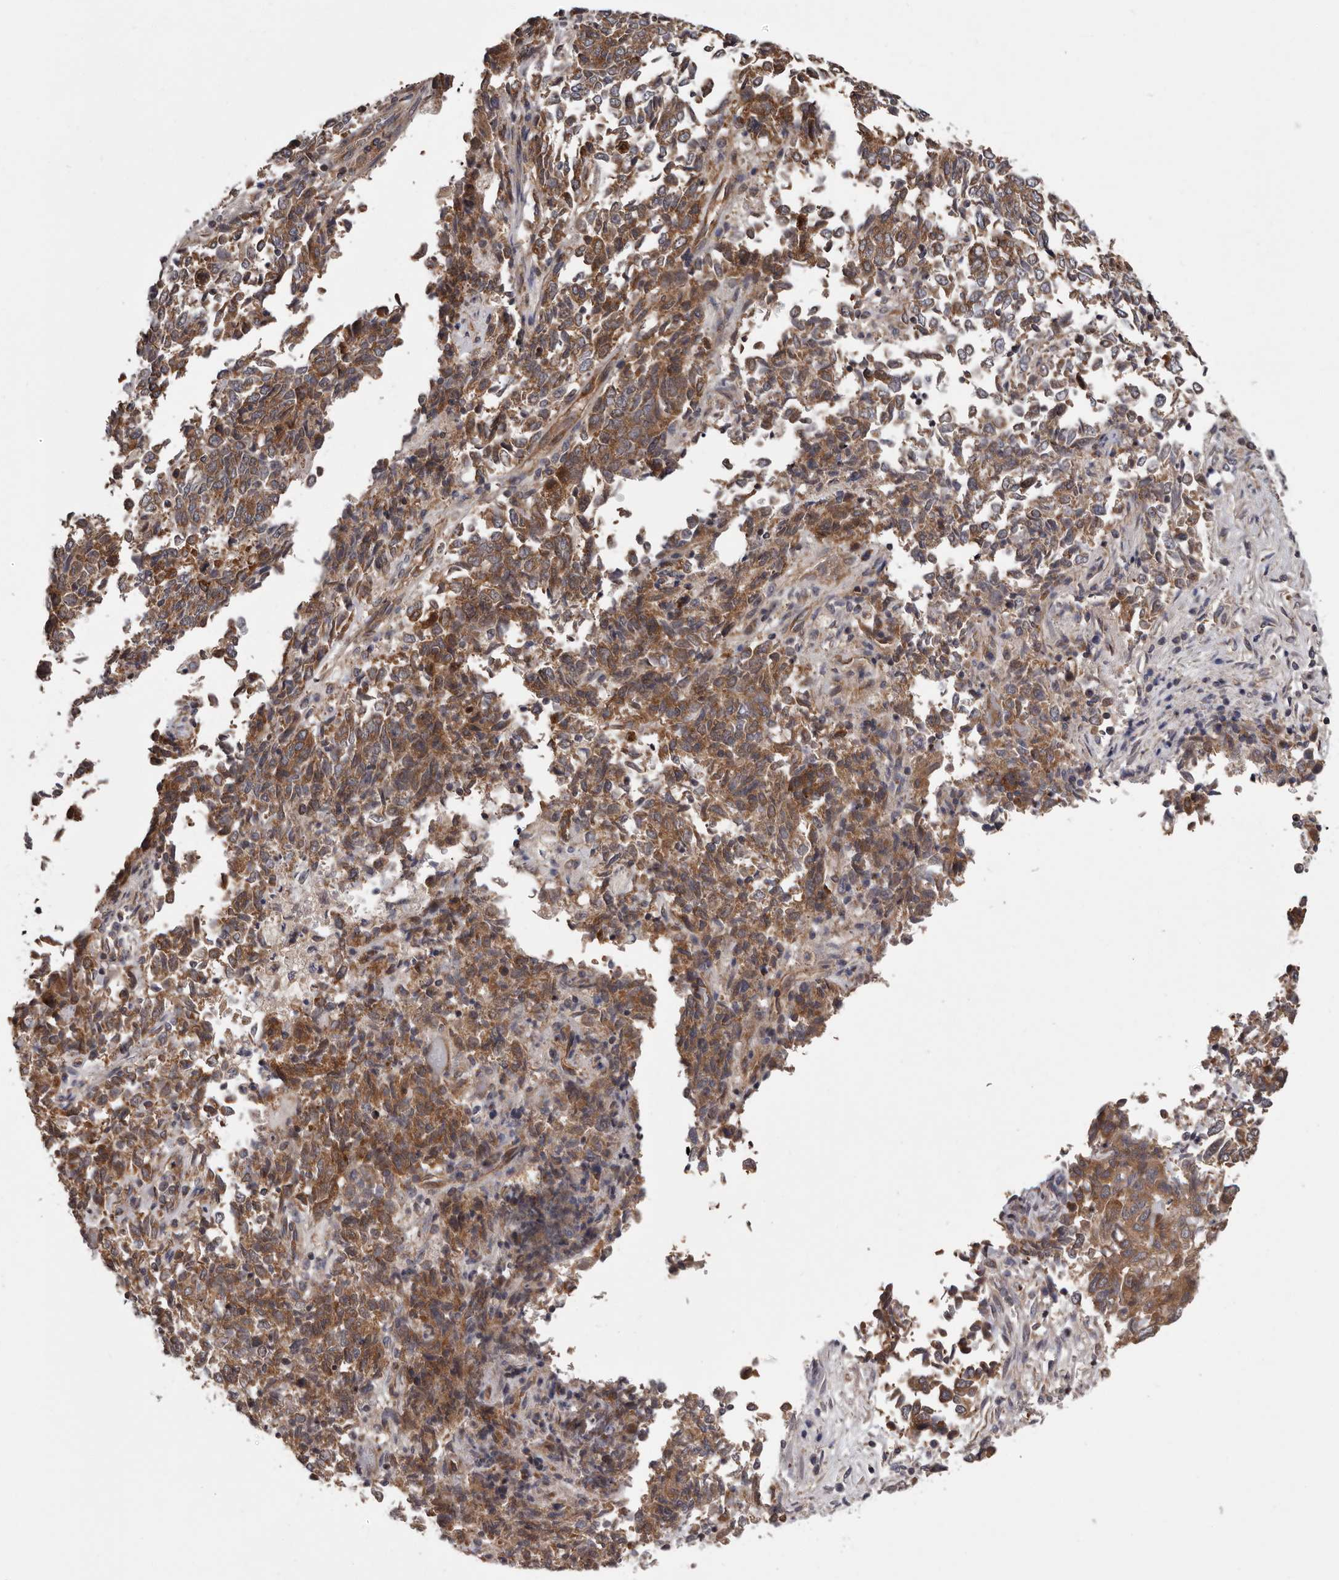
{"staining": {"intensity": "moderate", "quantity": ">75%", "location": "cytoplasmic/membranous"}, "tissue": "endometrial cancer", "cell_type": "Tumor cells", "image_type": "cancer", "snomed": [{"axis": "morphology", "description": "Adenocarcinoma, NOS"}, {"axis": "topography", "description": "Endometrium"}], "caption": "Endometrial cancer (adenocarcinoma) was stained to show a protein in brown. There is medium levels of moderate cytoplasmic/membranous expression in about >75% of tumor cells.", "gene": "VPS37A", "patient": {"sex": "female", "age": 80}}